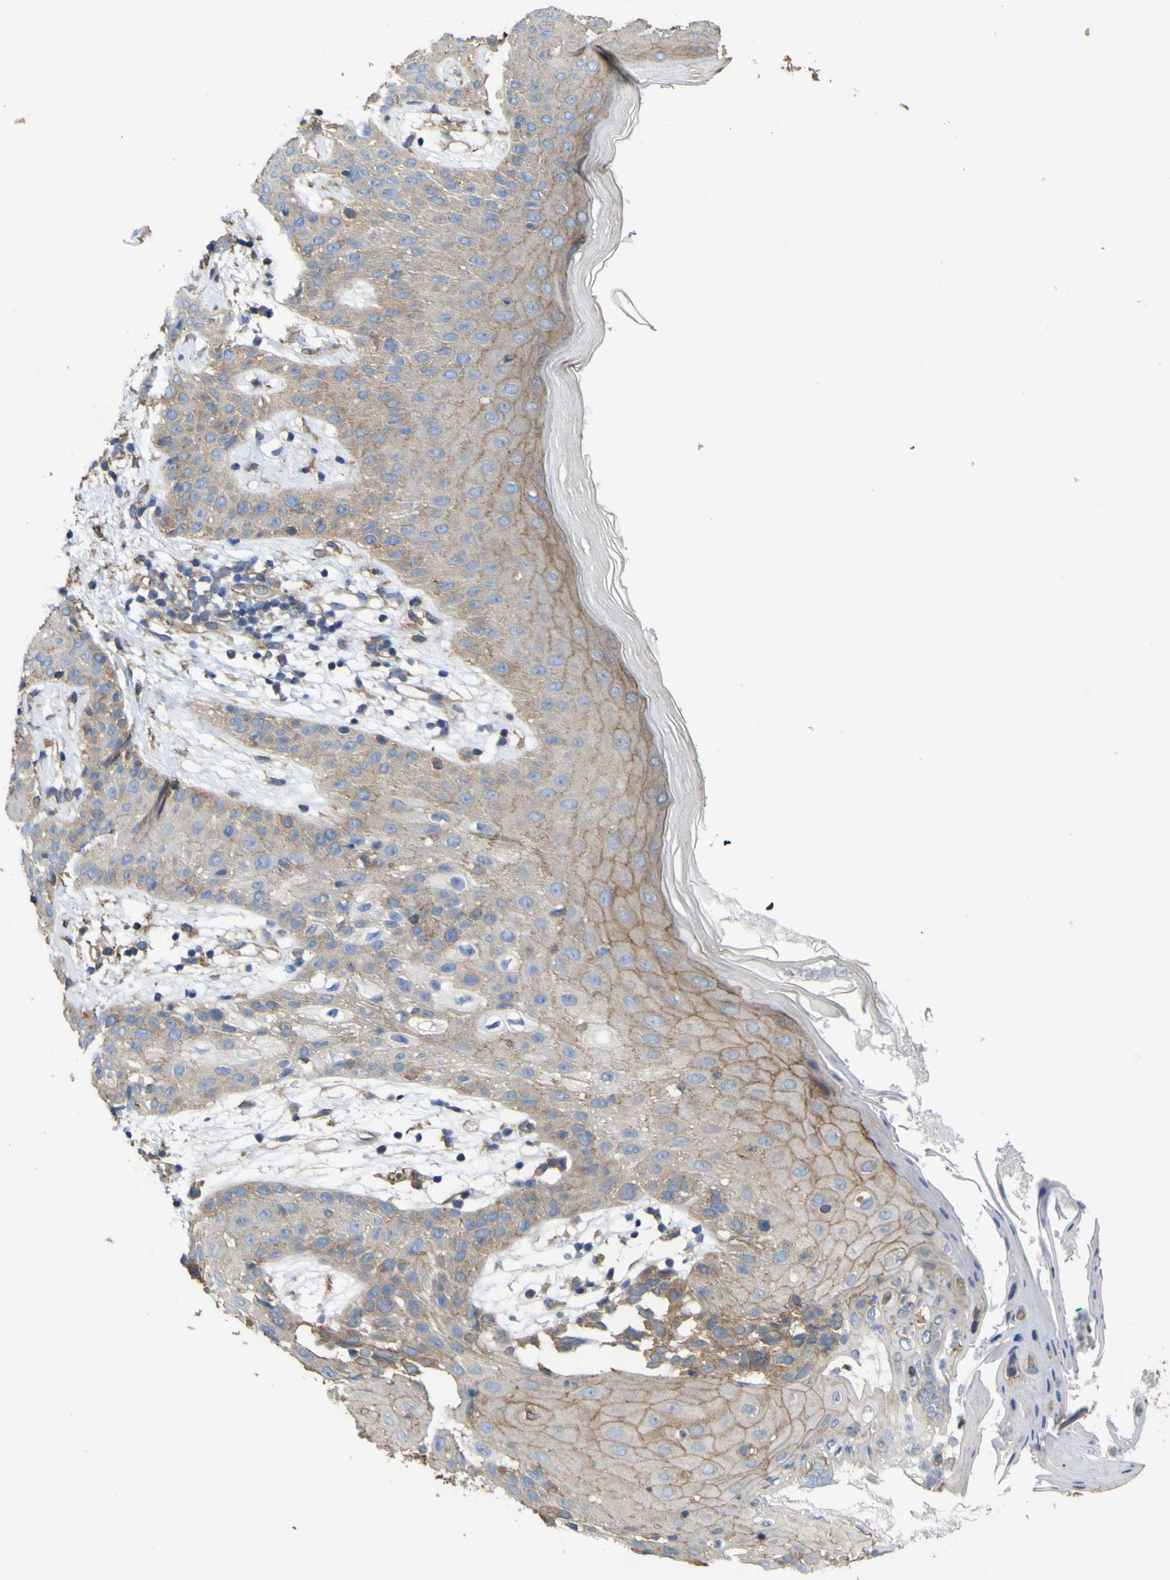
{"staining": {"intensity": "moderate", "quantity": ">75%", "location": "cytoplasmic/membranous"}, "tissue": "melanoma", "cell_type": "Tumor cells", "image_type": "cancer", "snomed": [{"axis": "morphology", "description": "Malignant melanoma, NOS"}, {"axis": "topography", "description": "Skin"}], "caption": "Immunohistochemistry photomicrograph of neoplastic tissue: malignant melanoma stained using immunohistochemistry (IHC) reveals medium levels of moderate protein expression localized specifically in the cytoplasmic/membranous of tumor cells, appearing as a cytoplasmic/membranous brown color.", "gene": "TNFSF15", "patient": {"sex": "female", "age": 46}}